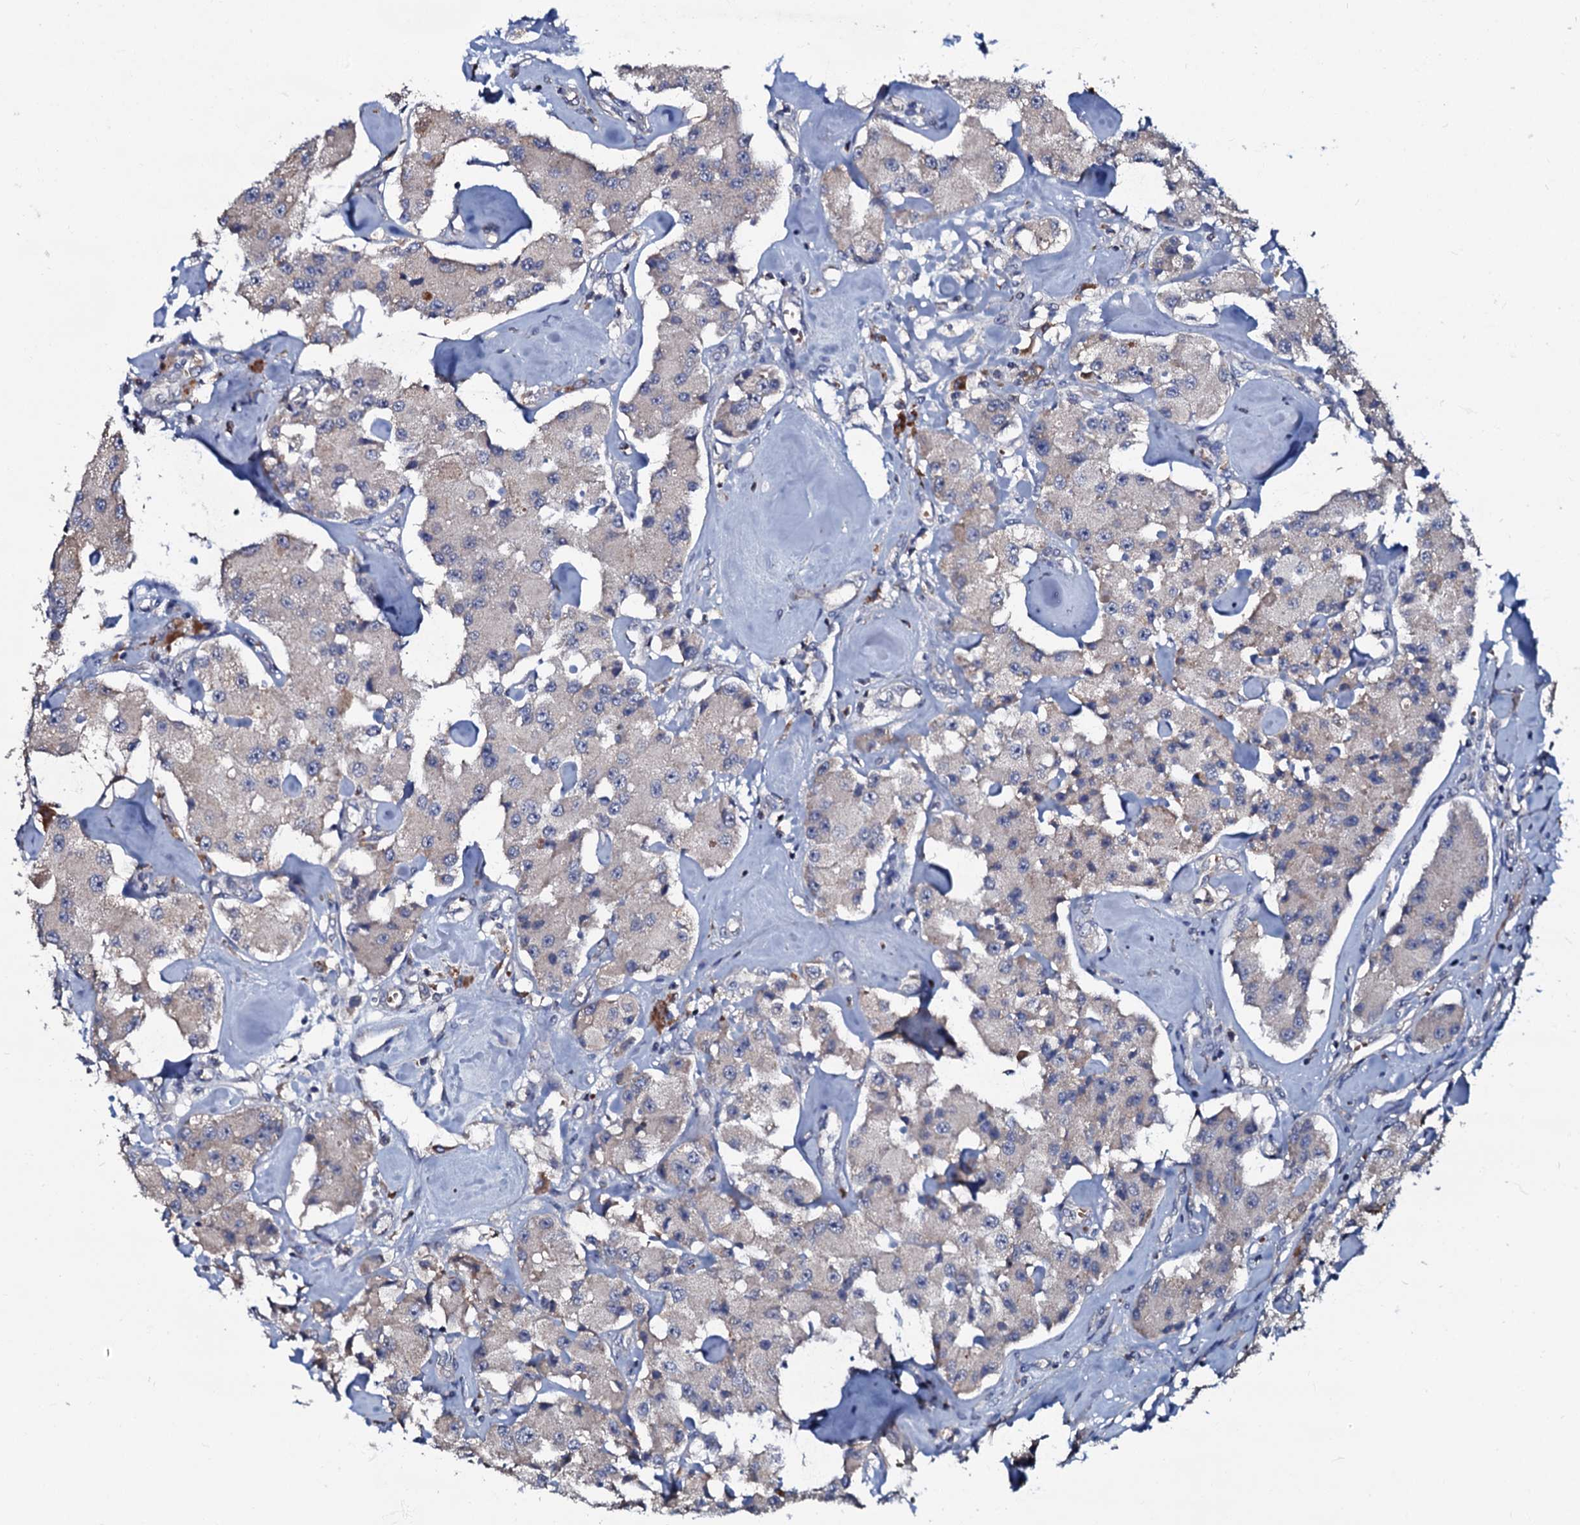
{"staining": {"intensity": "negative", "quantity": "none", "location": "none"}, "tissue": "carcinoid", "cell_type": "Tumor cells", "image_type": "cancer", "snomed": [{"axis": "morphology", "description": "Carcinoid, malignant, NOS"}, {"axis": "topography", "description": "Pancreas"}], "caption": "Tumor cells are negative for brown protein staining in carcinoid (malignant). (IHC, brightfield microscopy, high magnification).", "gene": "CPNE2", "patient": {"sex": "male", "age": 41}}